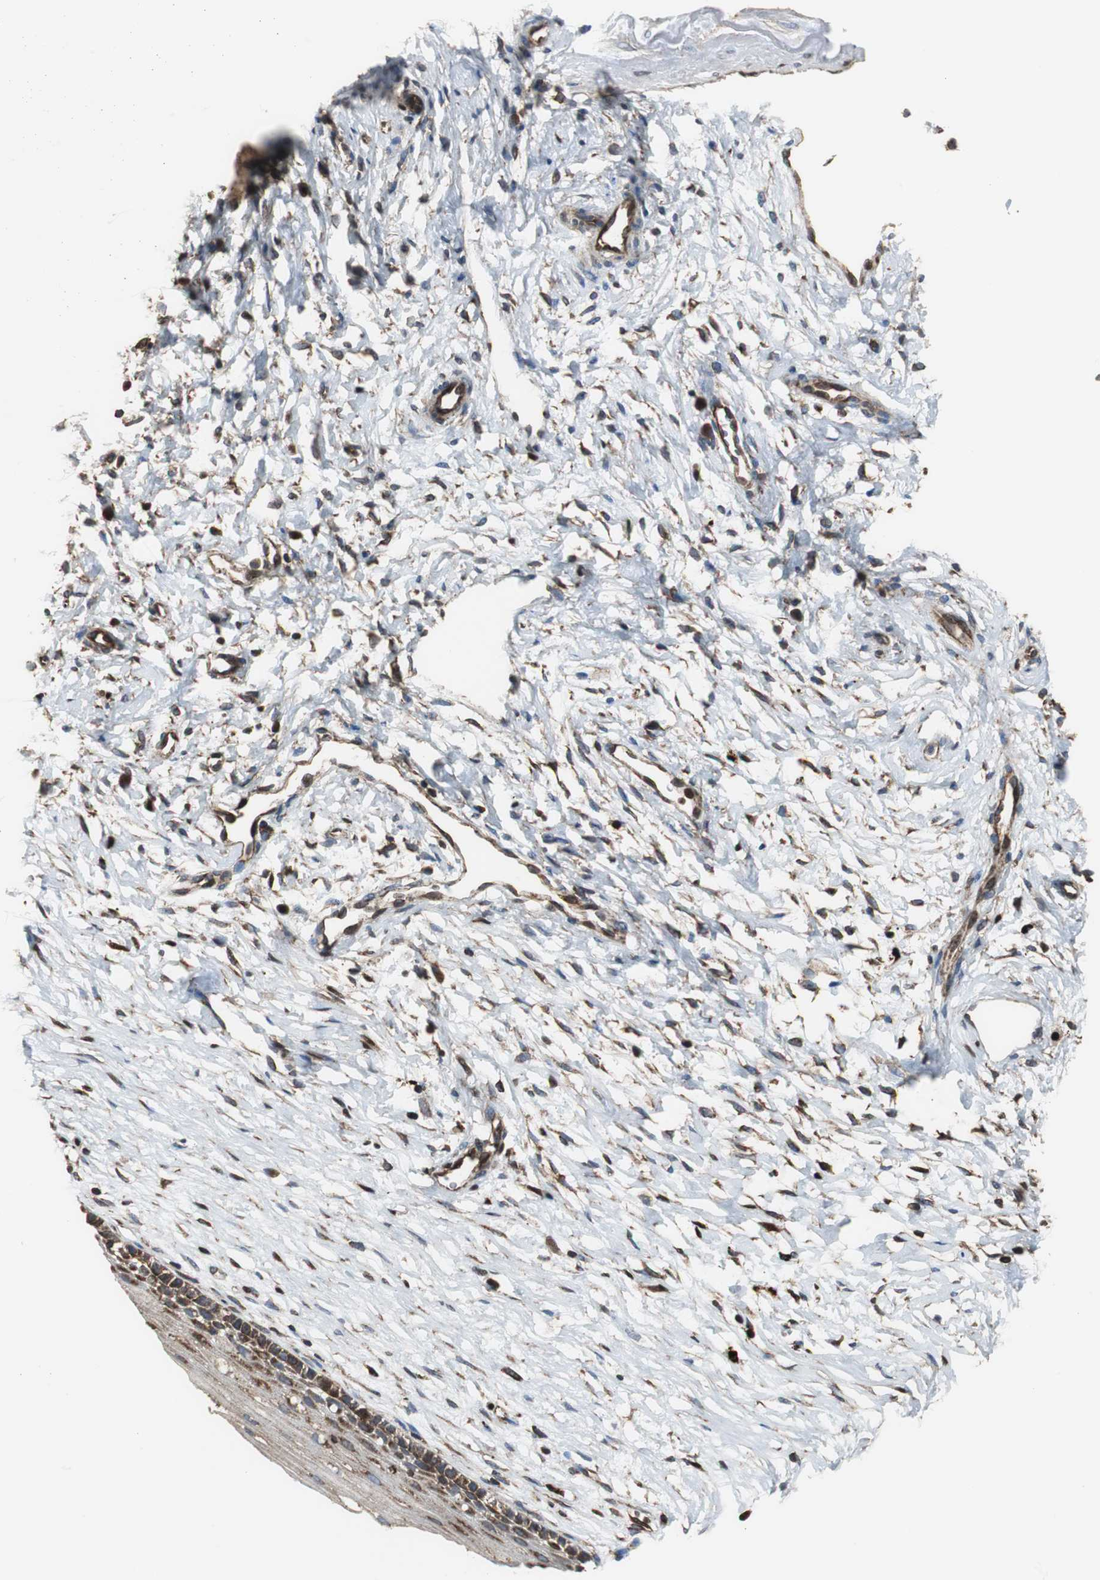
{"staining": {"intensity": "strong", "quantity": "25%-75%", "location": "nuclear"}, "tissue": "cervix", "cell_type": "Glandular cells", "image_type": "normal", "snomed": [{"axis": "morphology", "description": "Normal tissue, NOS"}, {"axis": "topography", "description": "Cervix"}], "caption": "Benign cervix shows strong nuclear expression in approximately 25%-75% of glandular cells Immunohistochemistry stains the protein of interest in brown and the nuclei are stained blue..", "gene": "RELA", "patient": {"sex": "female", "age": 46}}